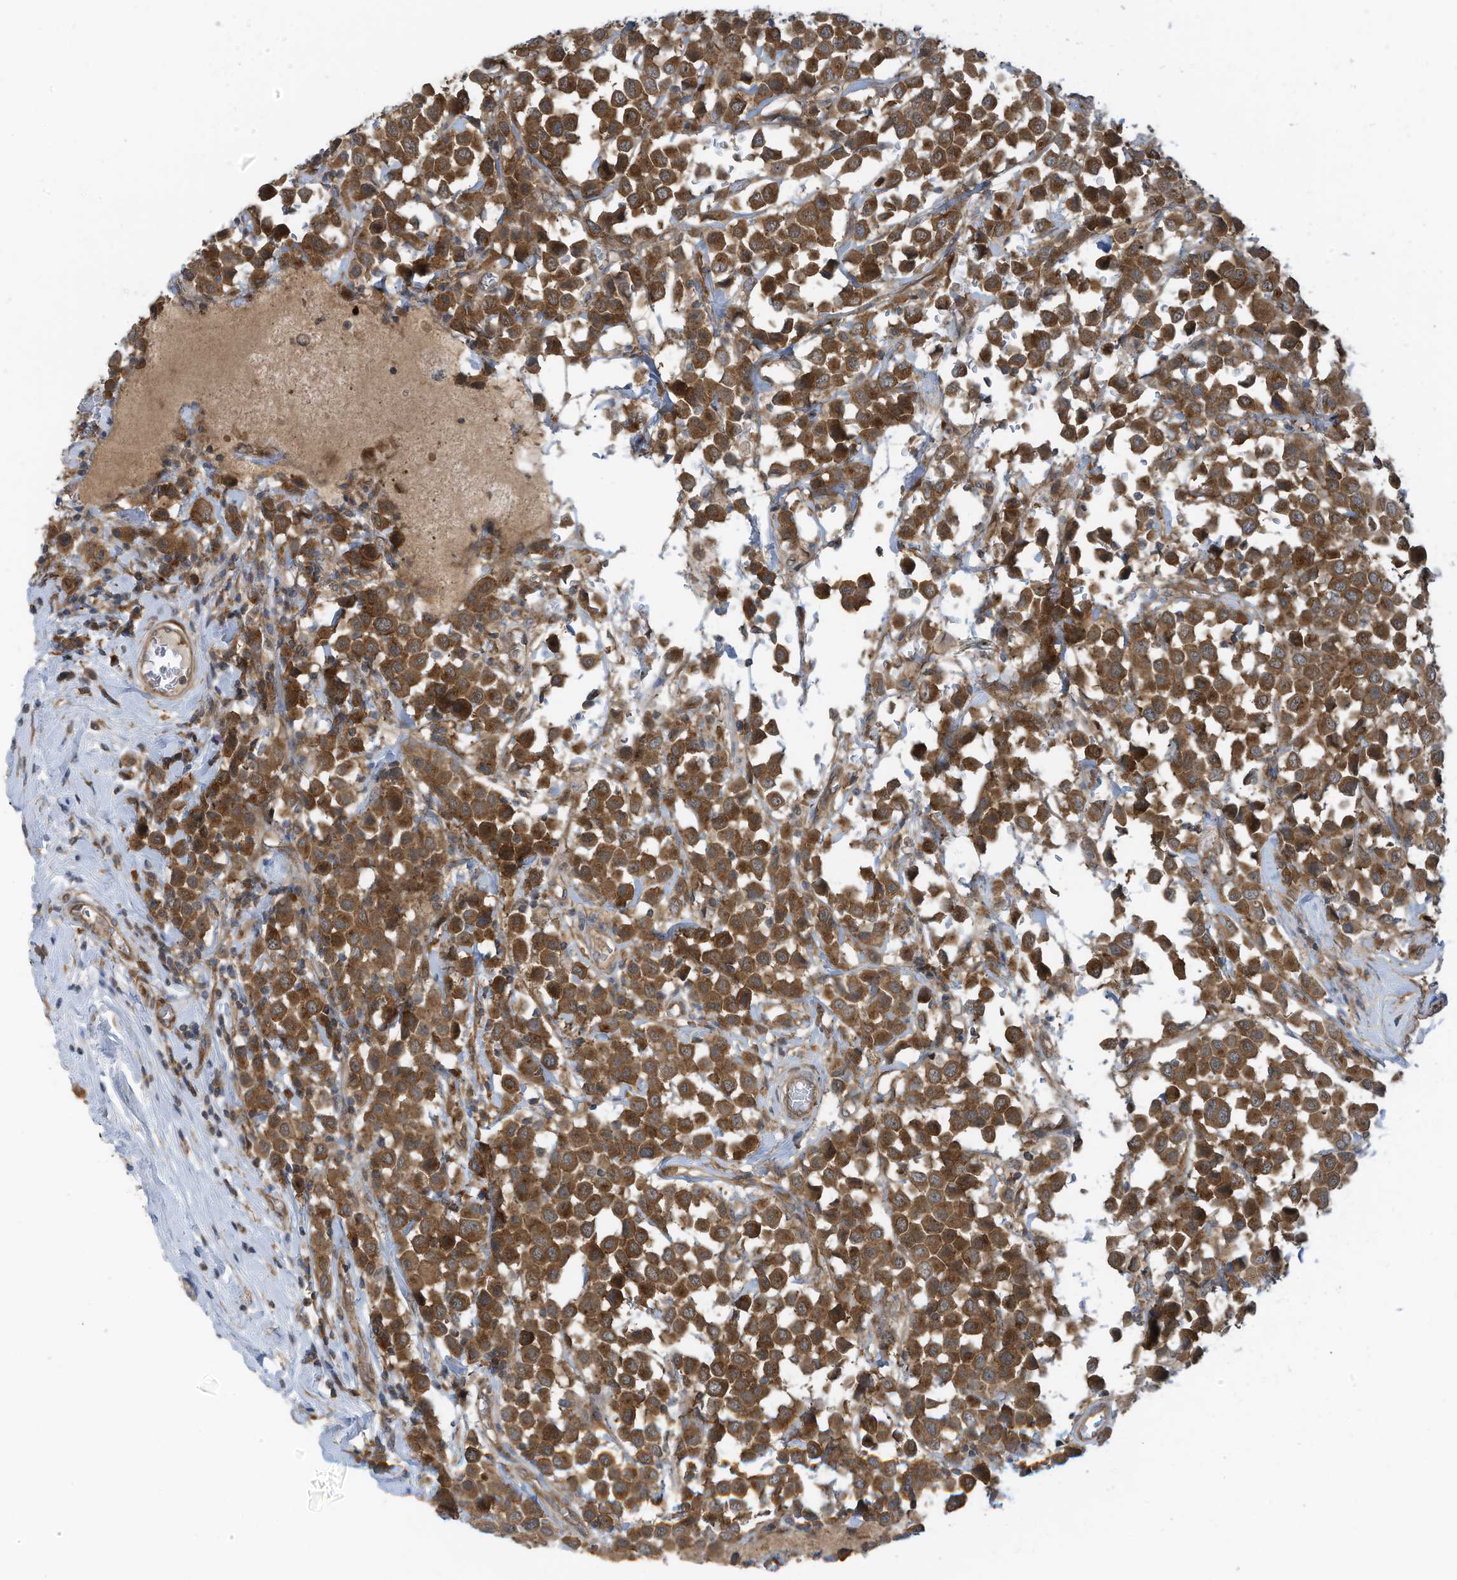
{"staining": {"intensity": "strong", "quantity": ">75%", "location": "cytoplasmic/membranous"}, "tissue": "breast cancer", "cell_type": "Tumor cells", "image_type": "cancer", "snomed": [{"axis": "morphology", "description": "Duct carcinoma"}, {"axis": "topography", "description": "Breast"}], "caption": "A brown stain labels strong cytoplasmic/membranous expression of a protein in human breast cancer (invasive ductal carcinoma) tumor cells.", "gene": "REPS1", "patient": {"sex": "female", "age": 61}}